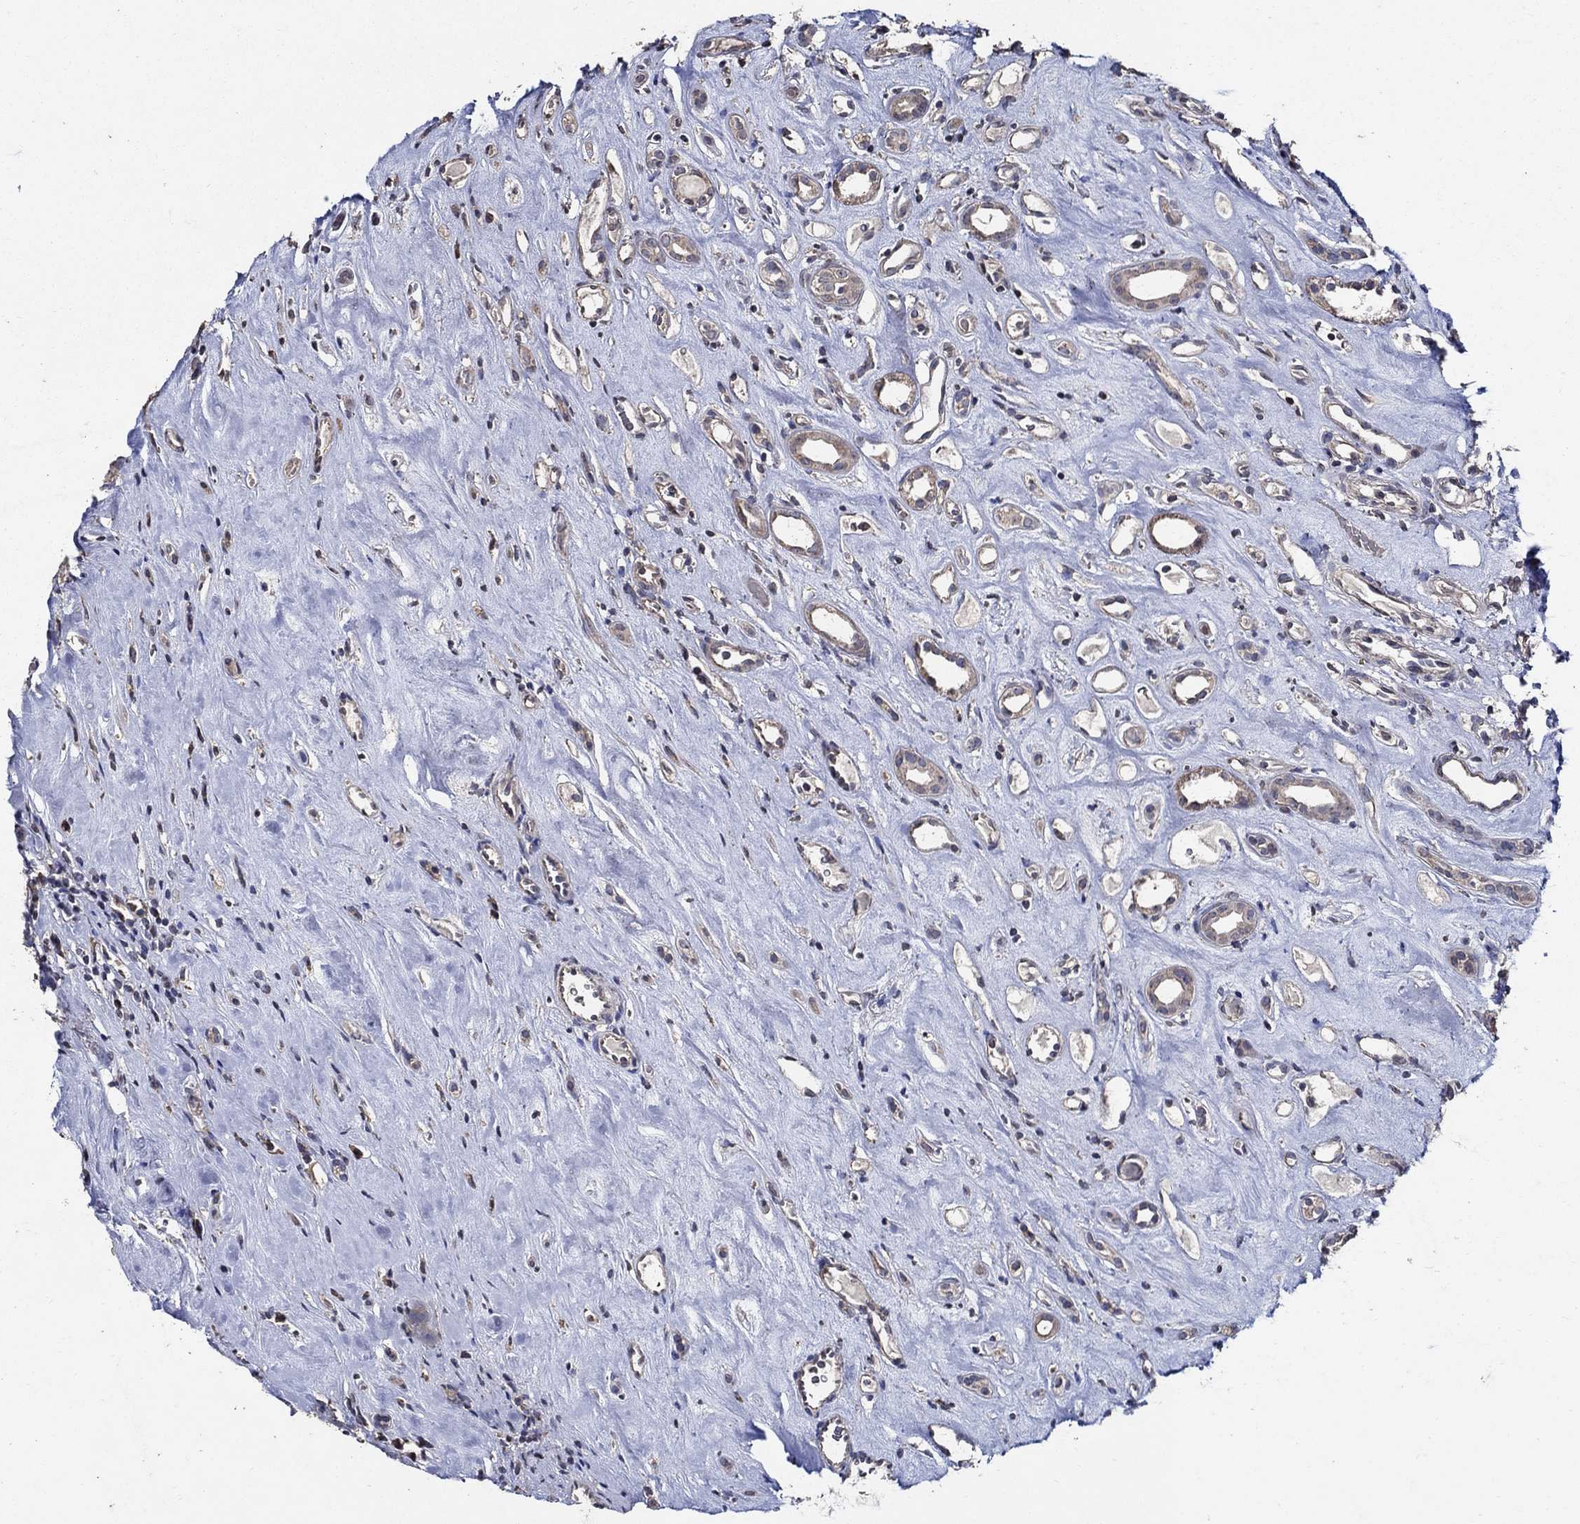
{"staining": {"intensity": "weak", "quantity": "<25%", "location": "cytoplasmic/membranous"}, "tissue": "renal cancer", "cell_type": "Tumor cells", "image_type": "cancer", "snomed": [{"axis": "morphology", "description": "Adenocarcinoma, NOS"}, {"axis": "topography", "description": "Kidney"}], "caption": "DAB immunohistochemical staining of human renal cancer (adenocarcinoma) shows no significant expression in tumor cells.", "gene": "HAP1", "patient": {"sex": "female", "age": 89}}